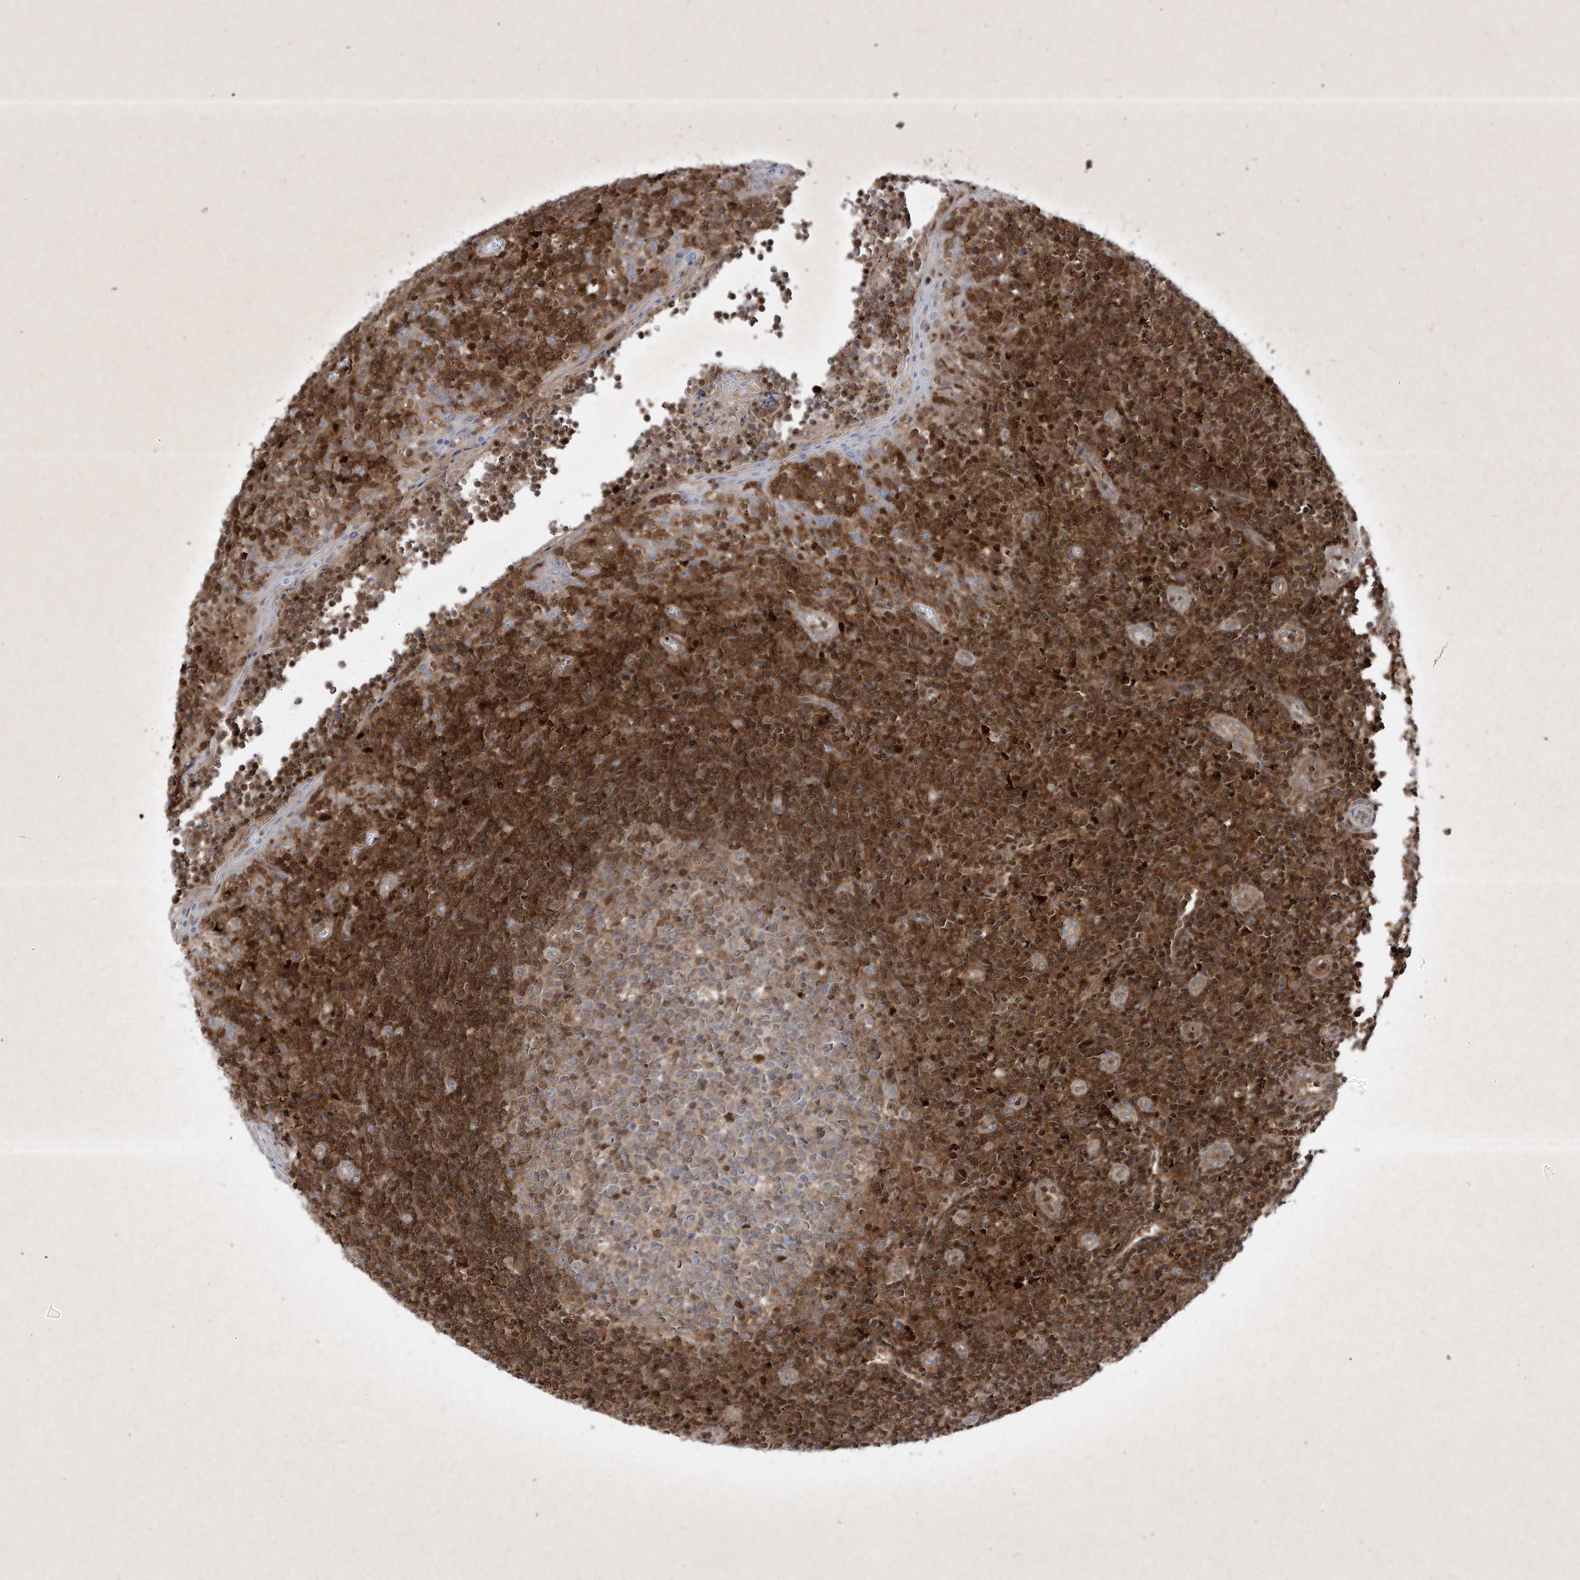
{"staining": {"intensity": "moderate", "quantity": "<25%", "location": "cytoplasmic/membranous,nuclear"}, "tissue": "tonsil", "cell_type": "Germinal center cells", "image_type": "normal", "snomed": [{"axis": "morphology", "description": "Normal tissue, NOS"}, {"axis": "topography", "description": "Tonsil"}], "caption": "This is an image of immunohistochemistry staining of benign tonsil, which shows moderate expression in the cytoplasmic/membranous,nuclear of germinal center cells.", "gene": "PSMB10", "patient": {"sex": "female", "age": 19}}